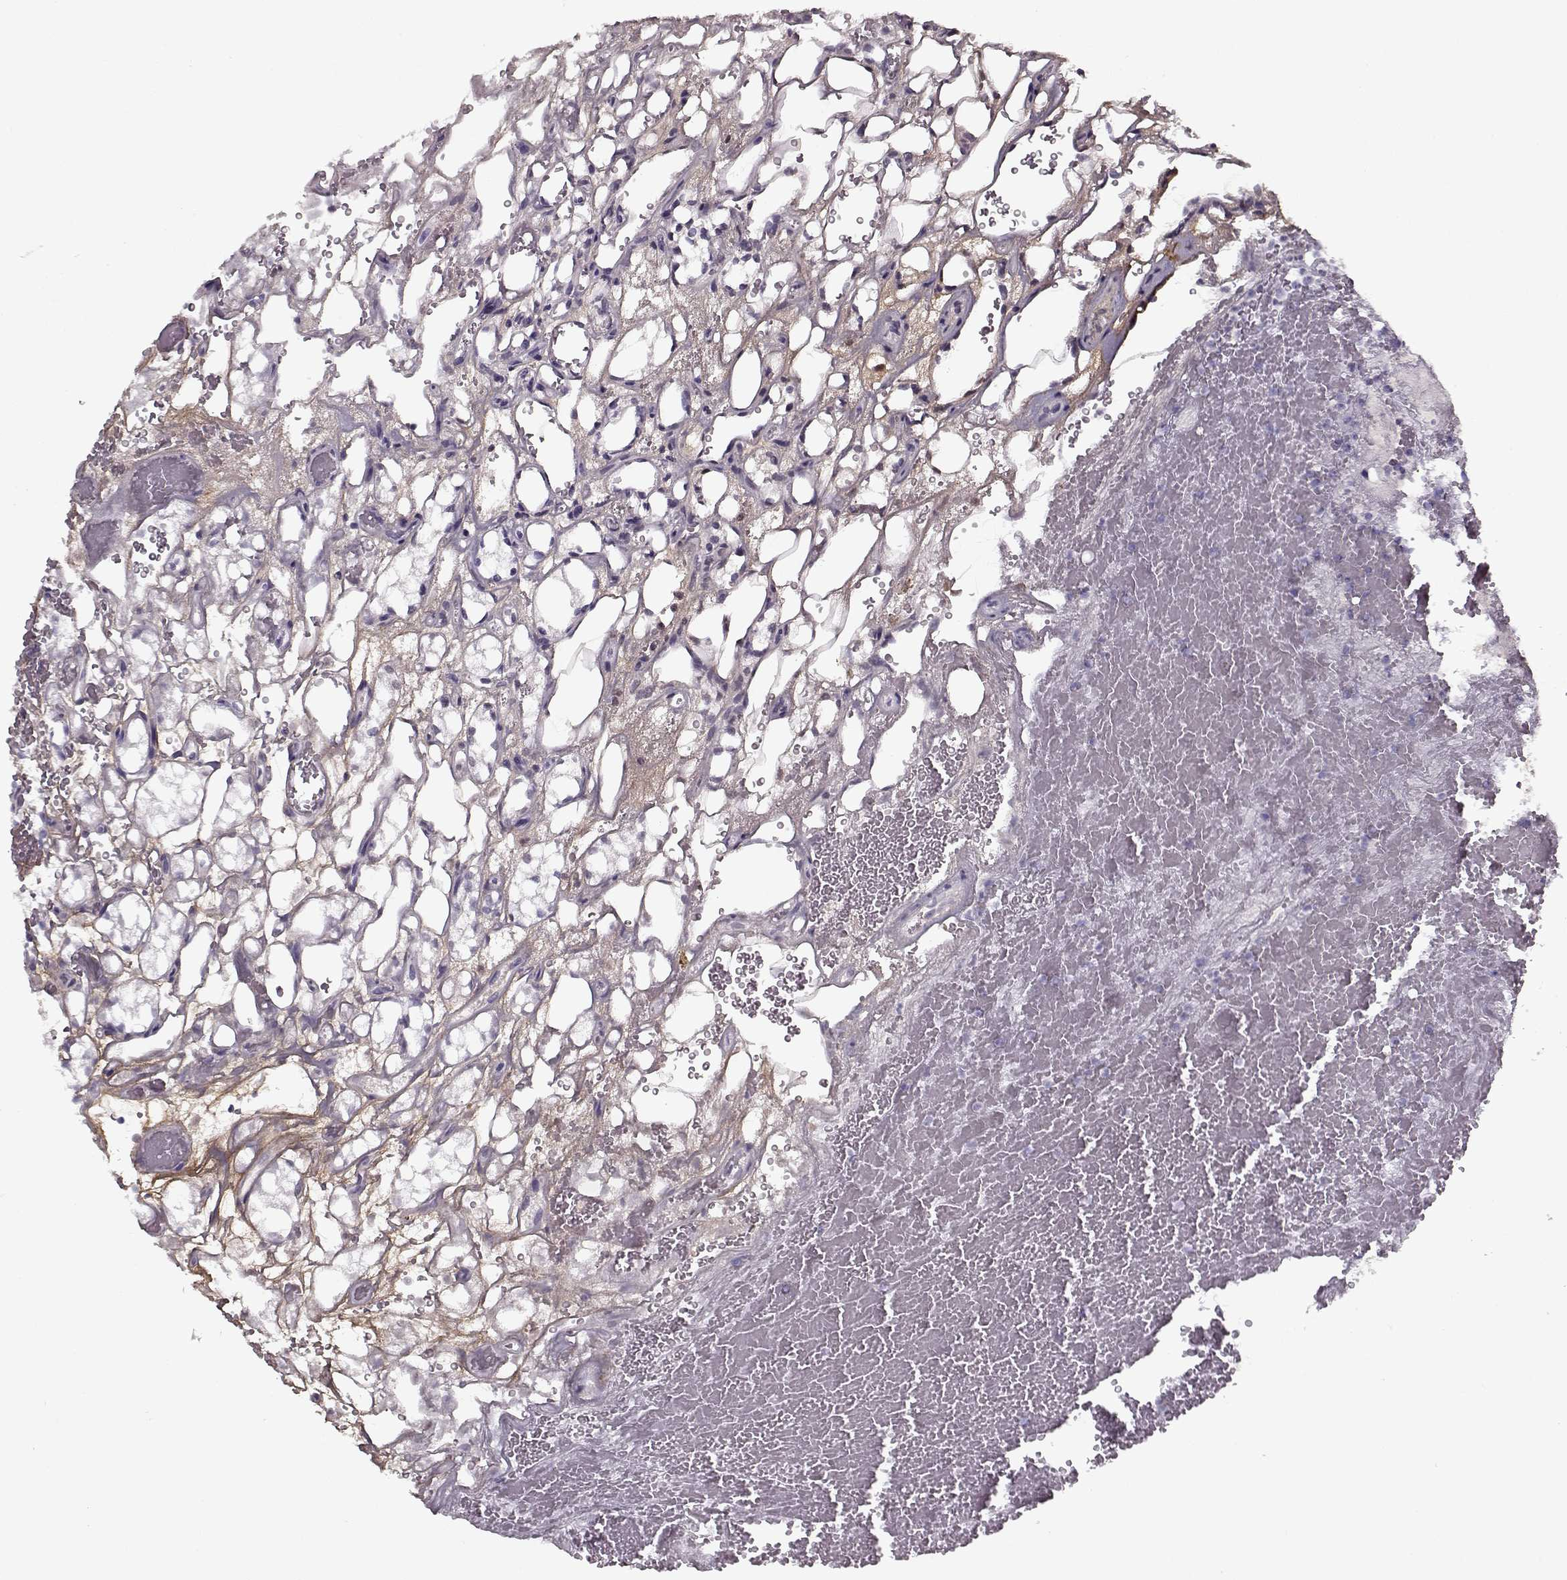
{"staining": {"intensity": "negative", "quantity": "none", "location": "none"}, "tissue": "renal cancer", "cell_type": "Tumor cells", "image_type": "cancer", "snomed": [{"axis": "morphology", "description": "Adenocarcinoma, NOS"}, {"axis": "topography", "description": "Kidney"}], "caption": "Renal adenocarcinoma was stained to show a protein in brown. There is no significant expression in tumor cells. The staining is performed using DAB (3,3'-diaminobenzidine) brown chromogen with nuclei counter-stained in using hematoxylin.", "gene": "LUM", "patient": {"sex": "female", "age": 69}}